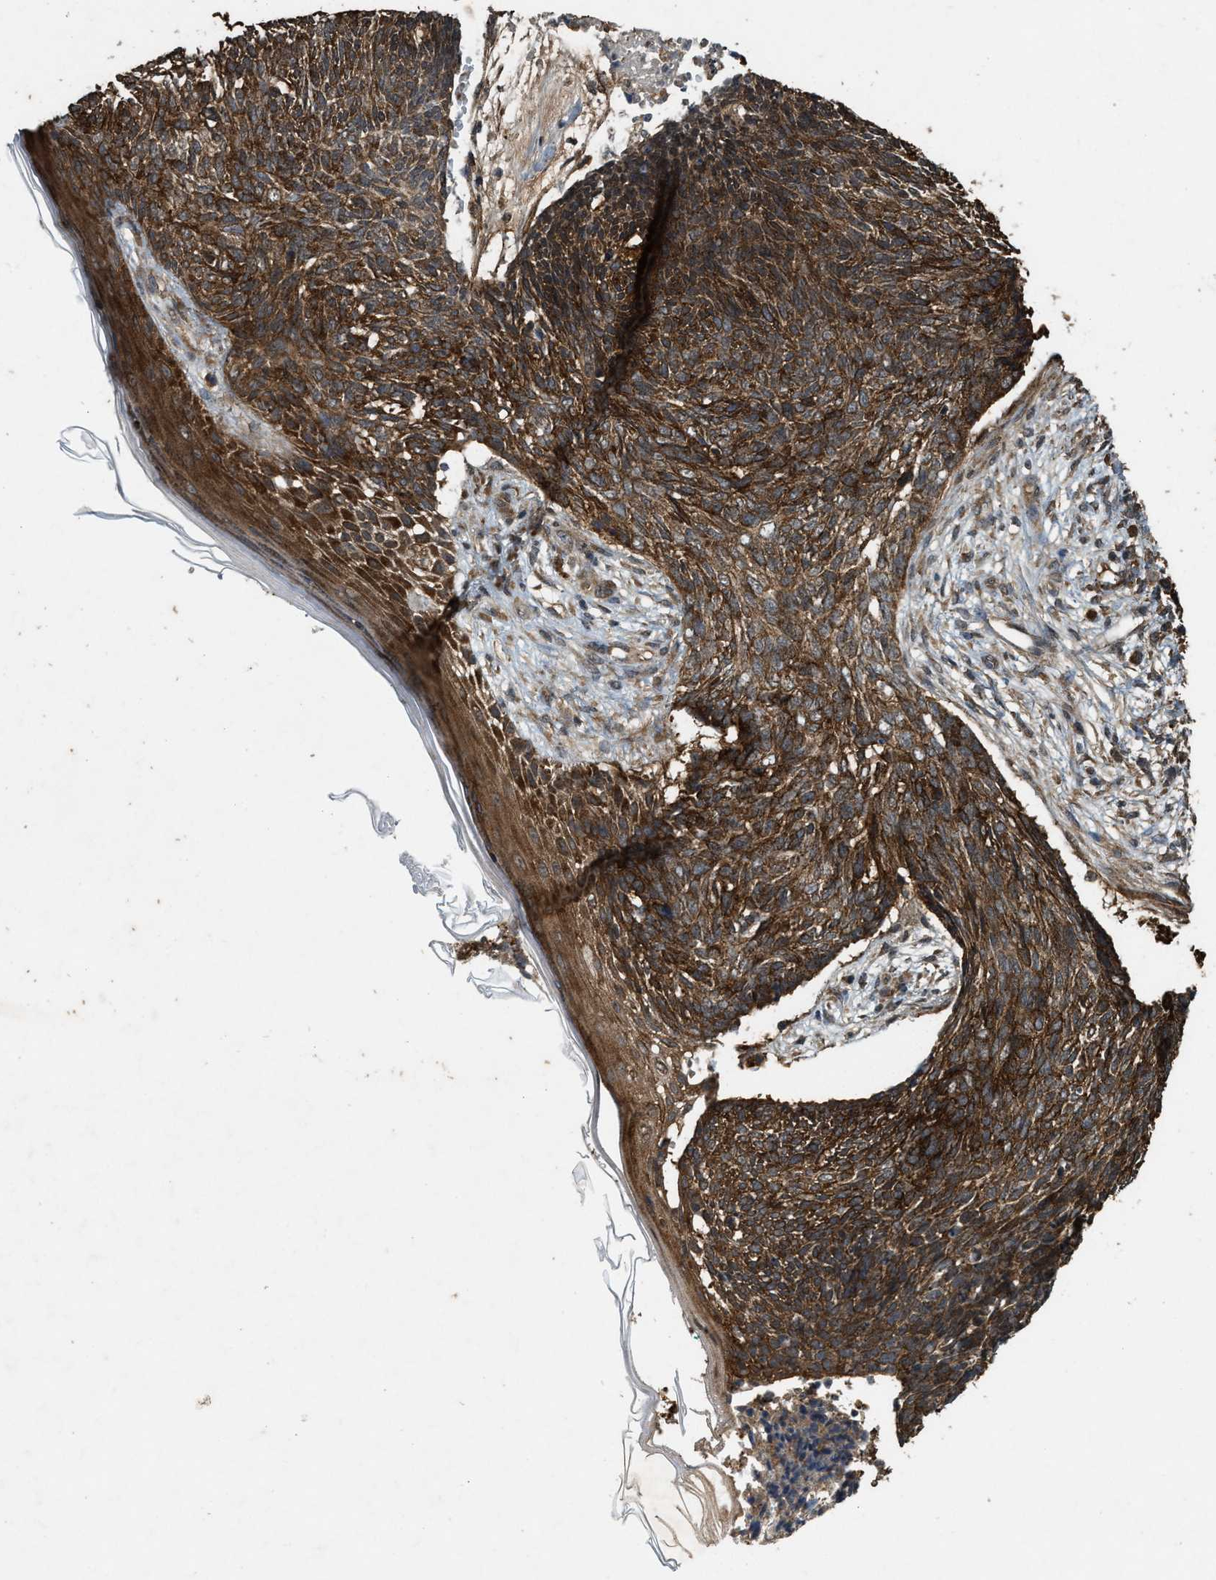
{"staining": {"intensity": "strong", "quantity": ">75%", "location": "cytoplasmic/membranous"}, "tissue": "skin cancer", "cell_type": "Tumor cells", "image_type": "cancer", "snomed": [{"axis": "morphology", "description": "Basal cell carcinoma"}, {"axis": "topography", "description": "Skin"}], "caption": "Basal cell carcinoma (skin) stained for a protein shows strong cytoplasmic/membranous positivity in tumor cells.", "gene": "ARHGEF5", "patient": {"sex": "female", "age": 84}}